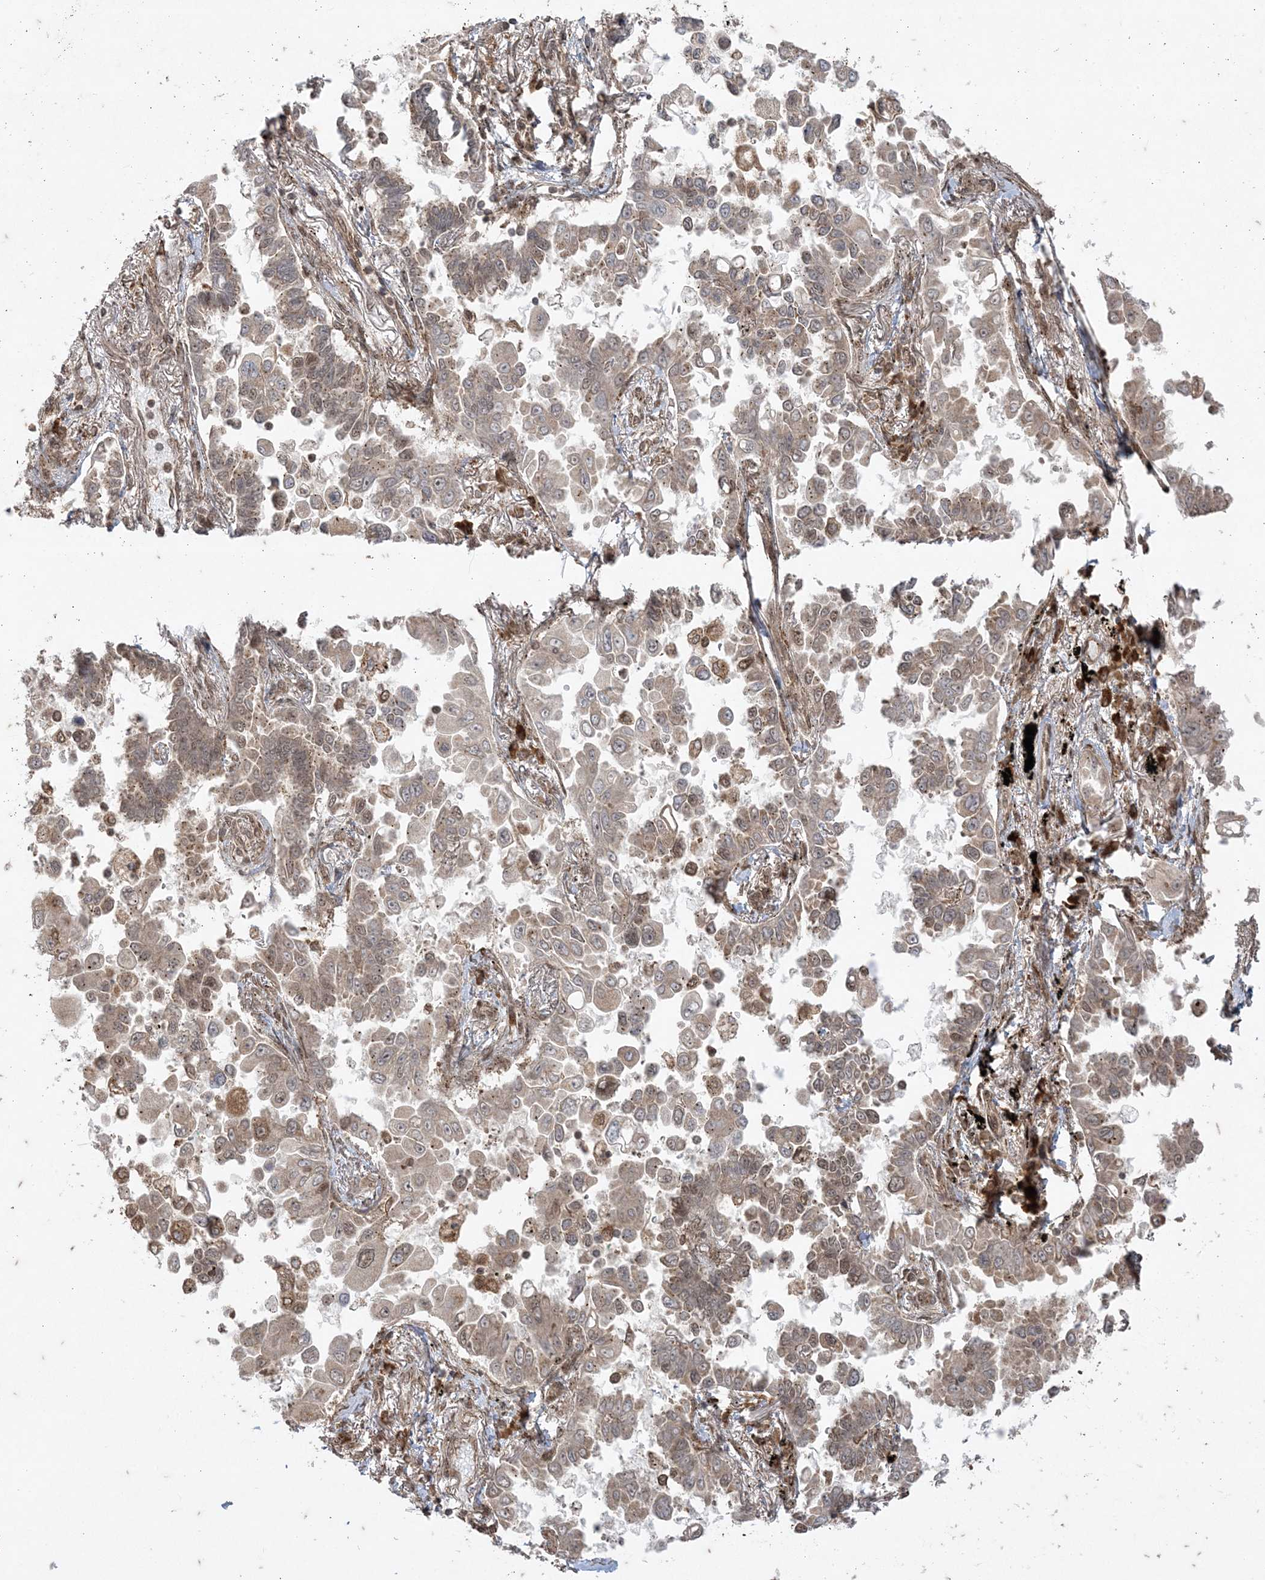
{"staining": {"intensity": "weak", "quantity": "25%-75%", "location": "cytoplasmic/membranous,nuclear"}, "tissue": "lung cancer", "cell_type": "Tumor cells", "image_type": "cancer", "snomed": [{"axis": "morphology", "description": "Adenocarcinoma, NOS"}, {"axis": "topography", "description": "Lung"}], "caption": "Immunohistochemistry (IHC) histopathology image of human adenocarcinoma (lung) stained for a protein (brown), which demonstrates low levels of weak cytoplasmic/membranous and nuclear staining in about 25%-75% of tumor cells.", "gene": "RRAS", "patient": {"sex": "female", "age": 67}}